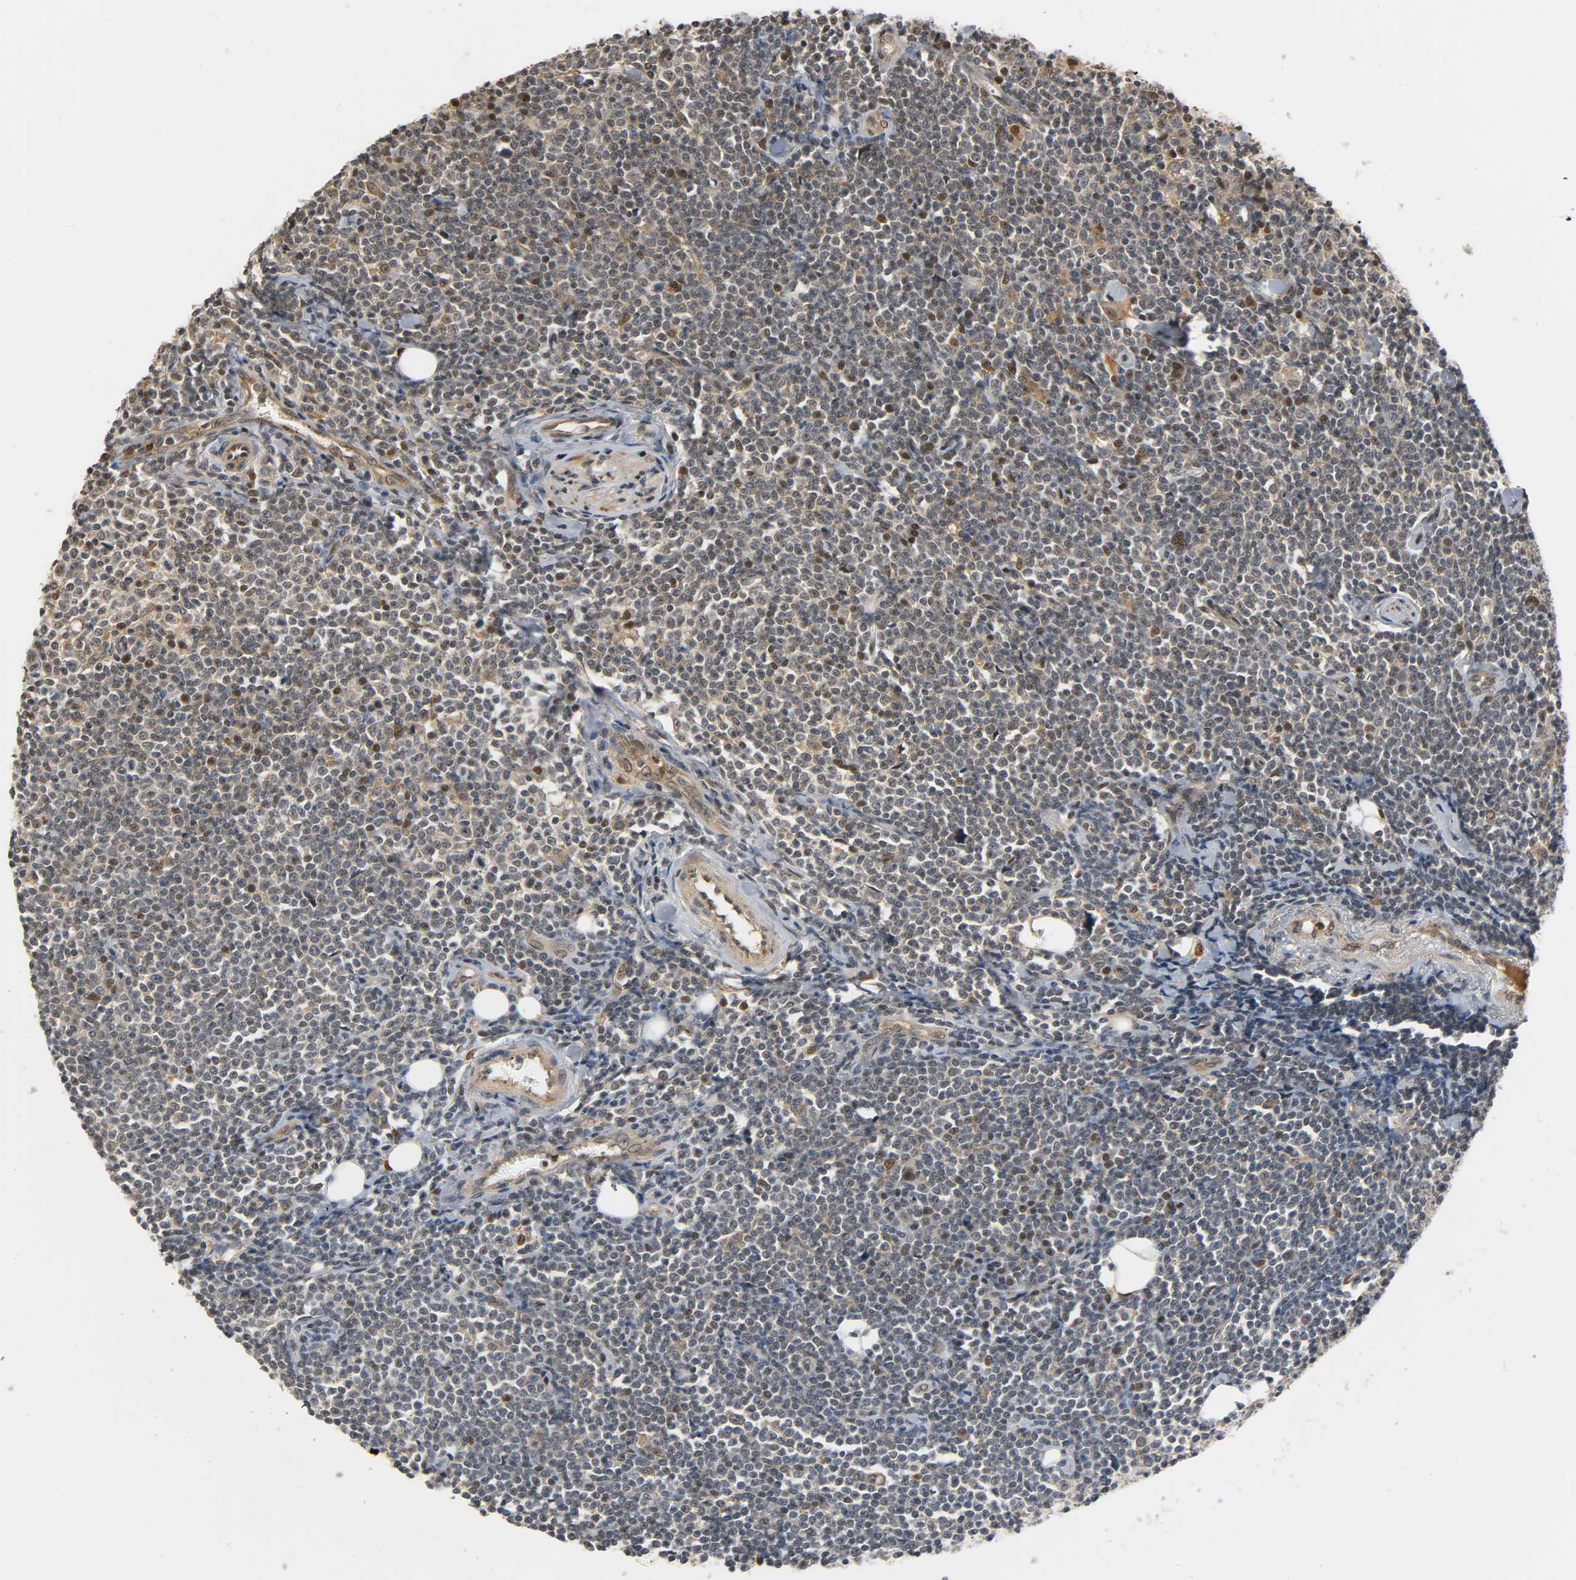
{"staining": {"intensity": "moderate", "quantity": "<25%", "location": "cytoplasmic/membranous,nuclear"}, "tissue": "lymphoma", "cell_type": "Tumor cells", "image_type": "cancer", "snomed": [{"axis": "morphology", "description": "Malignant lymphoma, non-Hodgkin's type, Low grade"}, {"axis": "topography", "description": "Soft tissue"}], "caption": "This image exhibits malignant lymphoma, non-Hodgkin's type (low-grade) stained with immunohistochemistry (IHC) to label a protein in brown. The cytoplasmic/membranous and nuclear of tumor cells show moderate positivity for the protein. Nuclei are counter-stained blue.", "gene": "ZFPM2", "patient": {"sex": "male", "age": 92}}